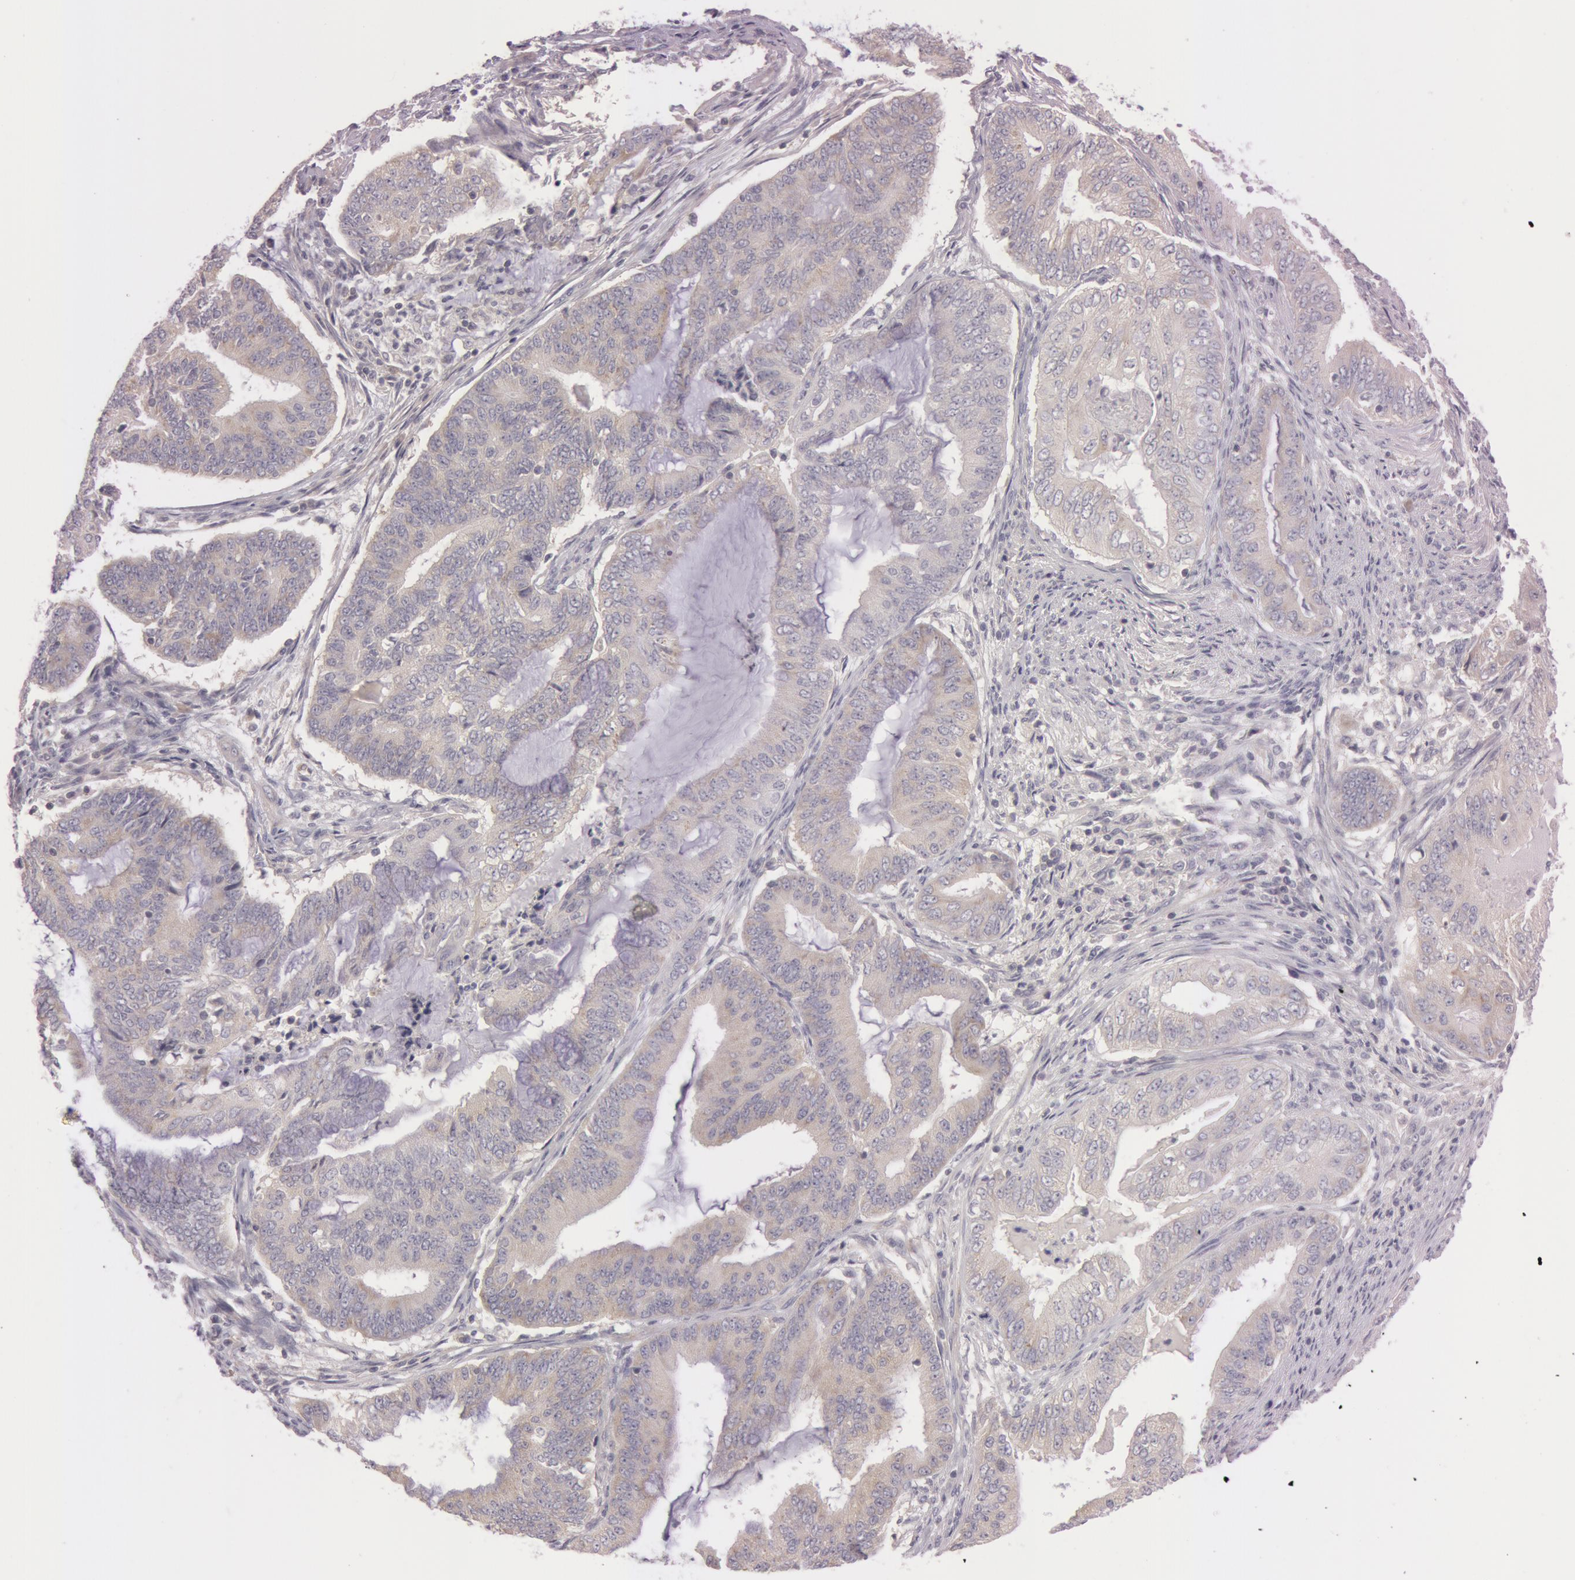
{"staining": {"intensity": "weak", "quantity": "<25%", "location": "cytoplasmic/membranous"}, "tissue": "endometrial cancer", "cell_type": "Tumor cells", "image_type": "cancer", "snomed": [{"axis": "morphology", "description": "Adenocarcinoma, NOS"}, {"axis": "topography", "description": "Endometrium"}], "caption": "This is a image of immunohistochemistry (IHC) staining of endometrial cancer, which shows no staining in tumor cells.", "gene": "RALGAPA1", "patient": {"sex": "female", "age": 63}}